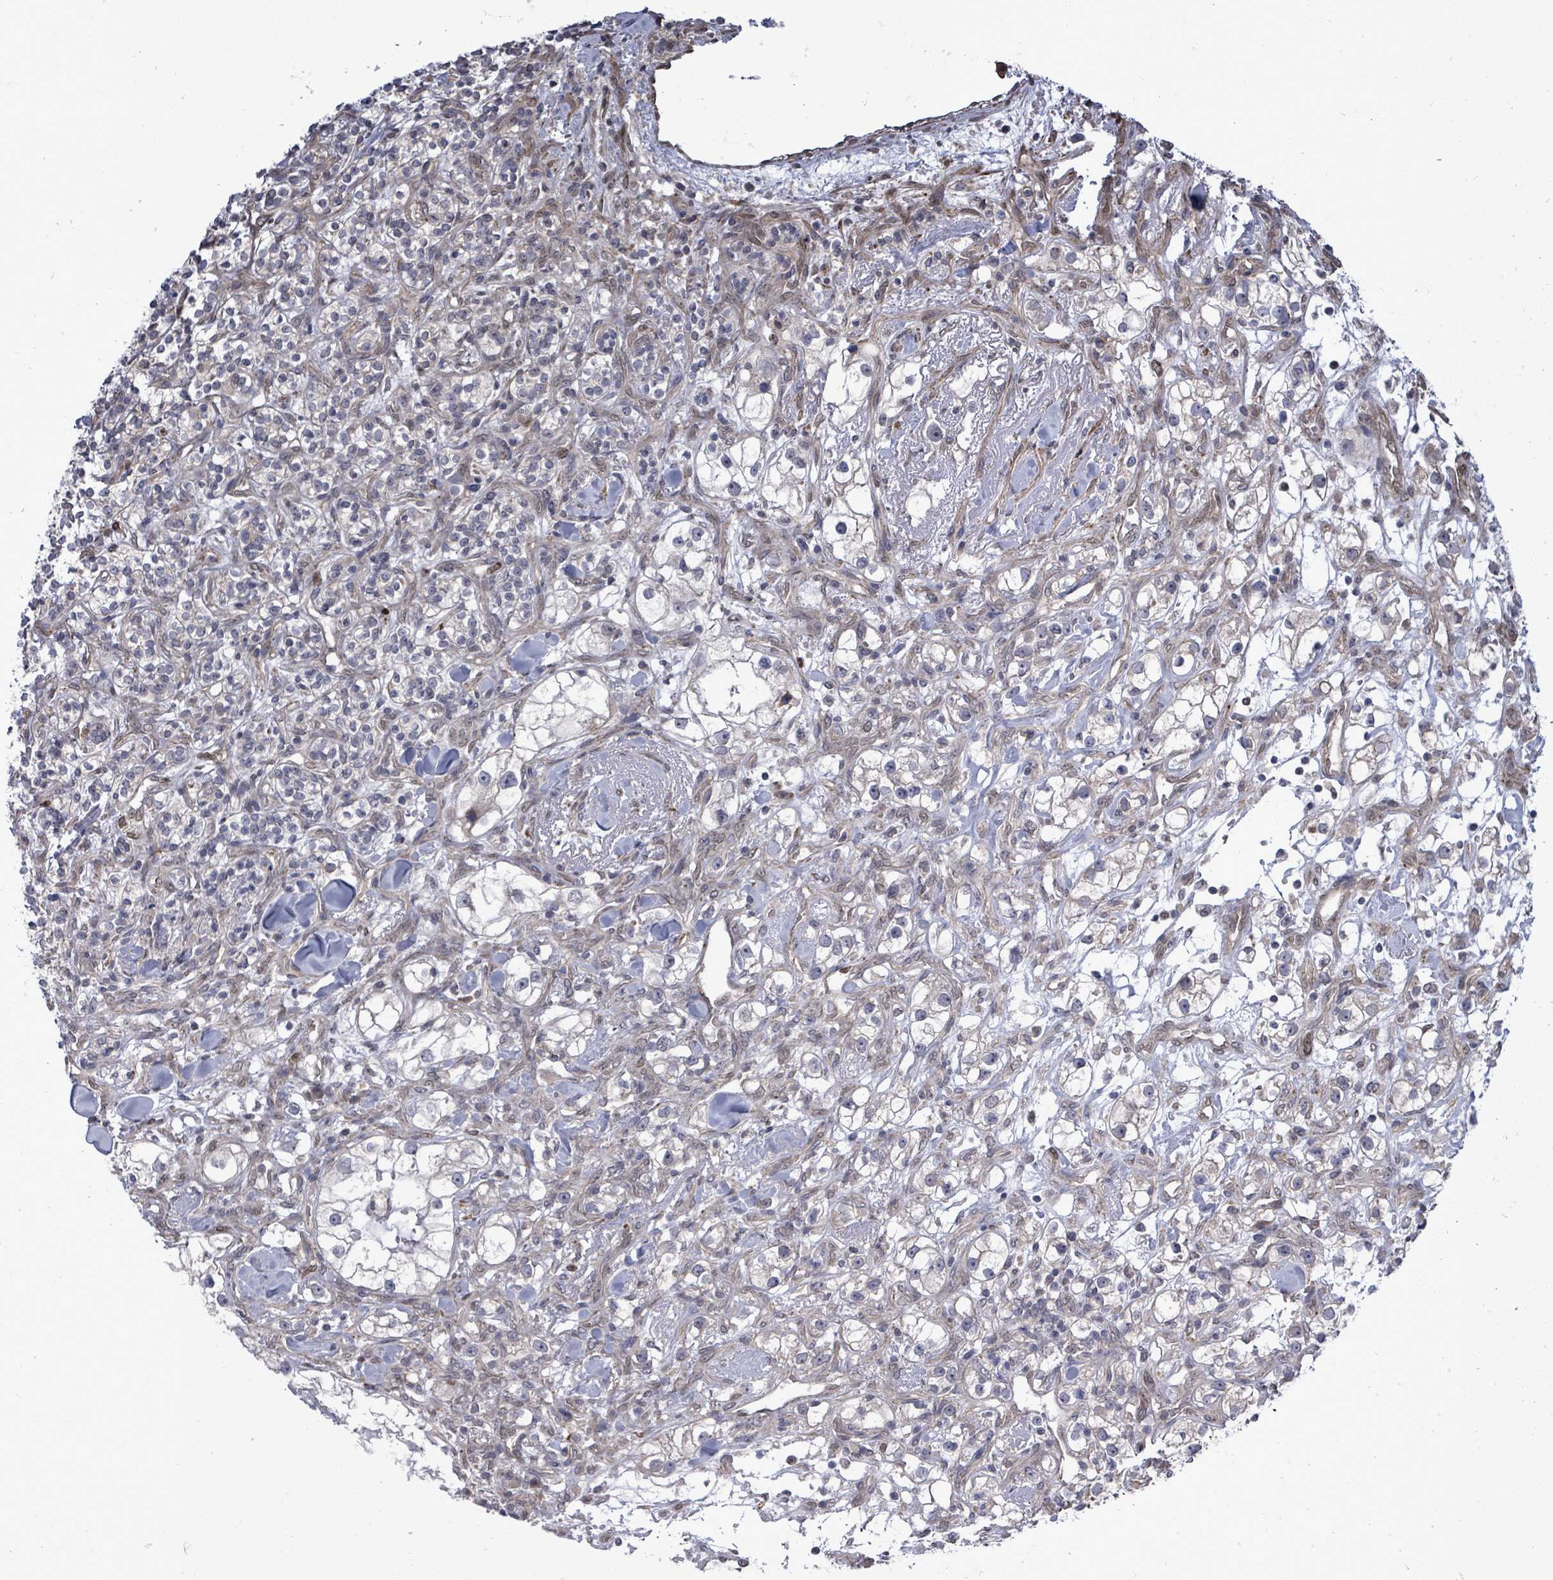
{"staining": {"intensity": "negative", "quantity": "none", "location": "none"}, "tissue": "renal cancer", "cell_type": "Tumor cells", "image_type": "cancer", "snomed": [{"axis": "morphology", "description": "Adenocarcinoma, NOS"}, {"axis": "topography", "description": "Kidney"}], "caption": "High power microscopy image of an IHC histopathology image of renal cancer (adenocarcinoma), revealing no significant positivity in tumor cells.", "gene": "PAPSS1", "patient": {"sex": "male", "age": 77}}